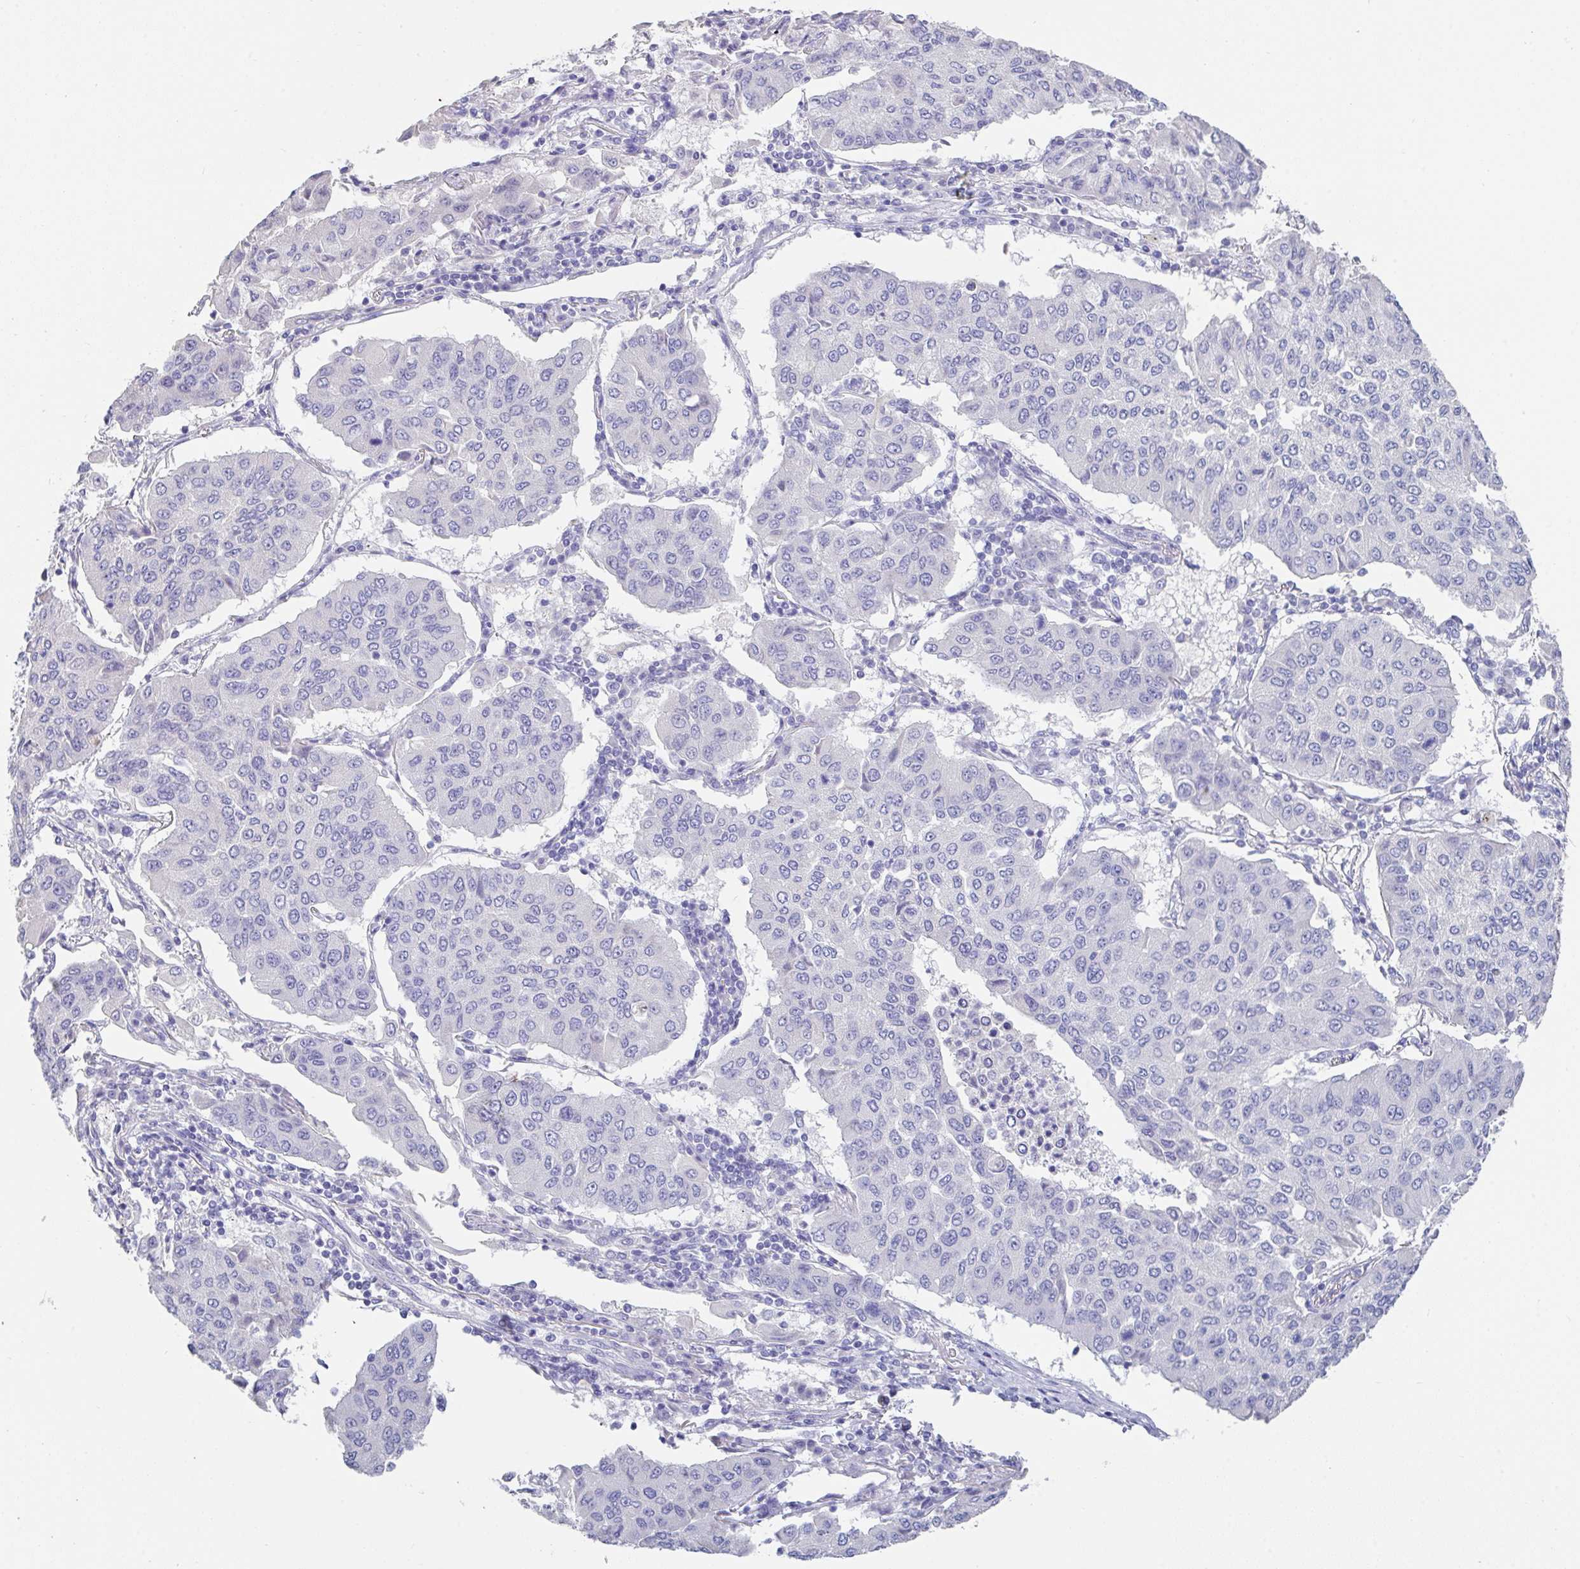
{"staining": {"intensity": "negative", "quantity": "none", "location": "none"}, "tissue": "lung cancer", "cell_type": "Tumor cells", "image_type": "cancer", "snomed": [{"axis": "morphology", "description": "Squamous cell carcinoma, NOS"}, {"axis": "topography", "description": "Lung"}], "caption": "Immunohistochemical staining of squamous cell carcinoma (lung) displays no significant staining in tumor cells.", "gene": "SLC44A4", "patient": {"sex": "male", "age": 74}}